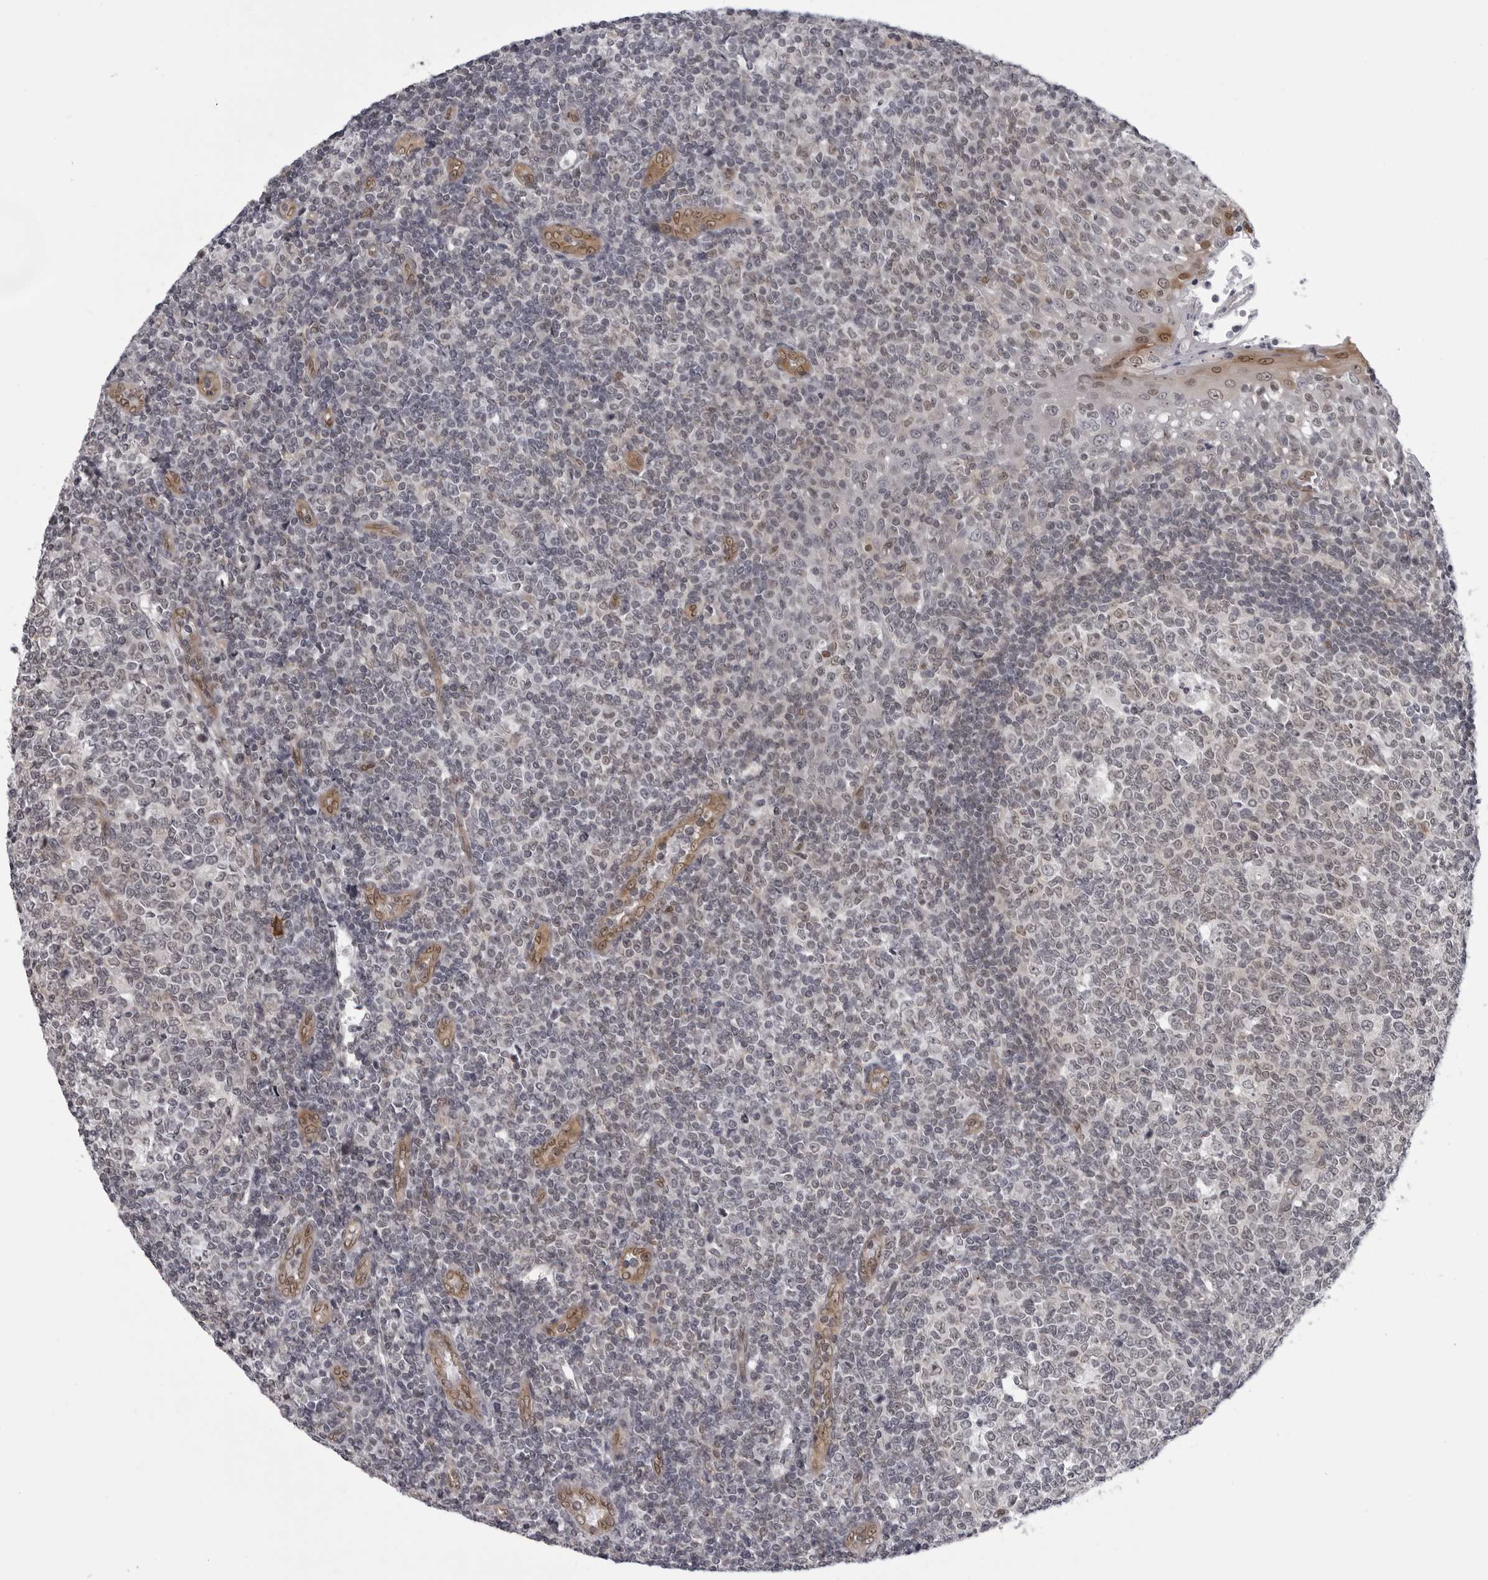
{"staining": {"intensity": "weak", "quantity": "<25%", "location": "nuclear"}, "tissue": "tonsil", "cell_type": "Germinal center cells", "image_type": "normal", "snomed": [{"axis": "morphology", "description": "Normal tissue, NOS"}, {"axis": "topography", "description": "Tonsil"}], "caption": "An image of human tonsil is negative for staining in germinal center cells. (DAB (3,3'-diaminobenzidine) immunohistochemistry, high magnification).", "gene": "MAPK12", "patient": {"sex": "female", "age": 19}}